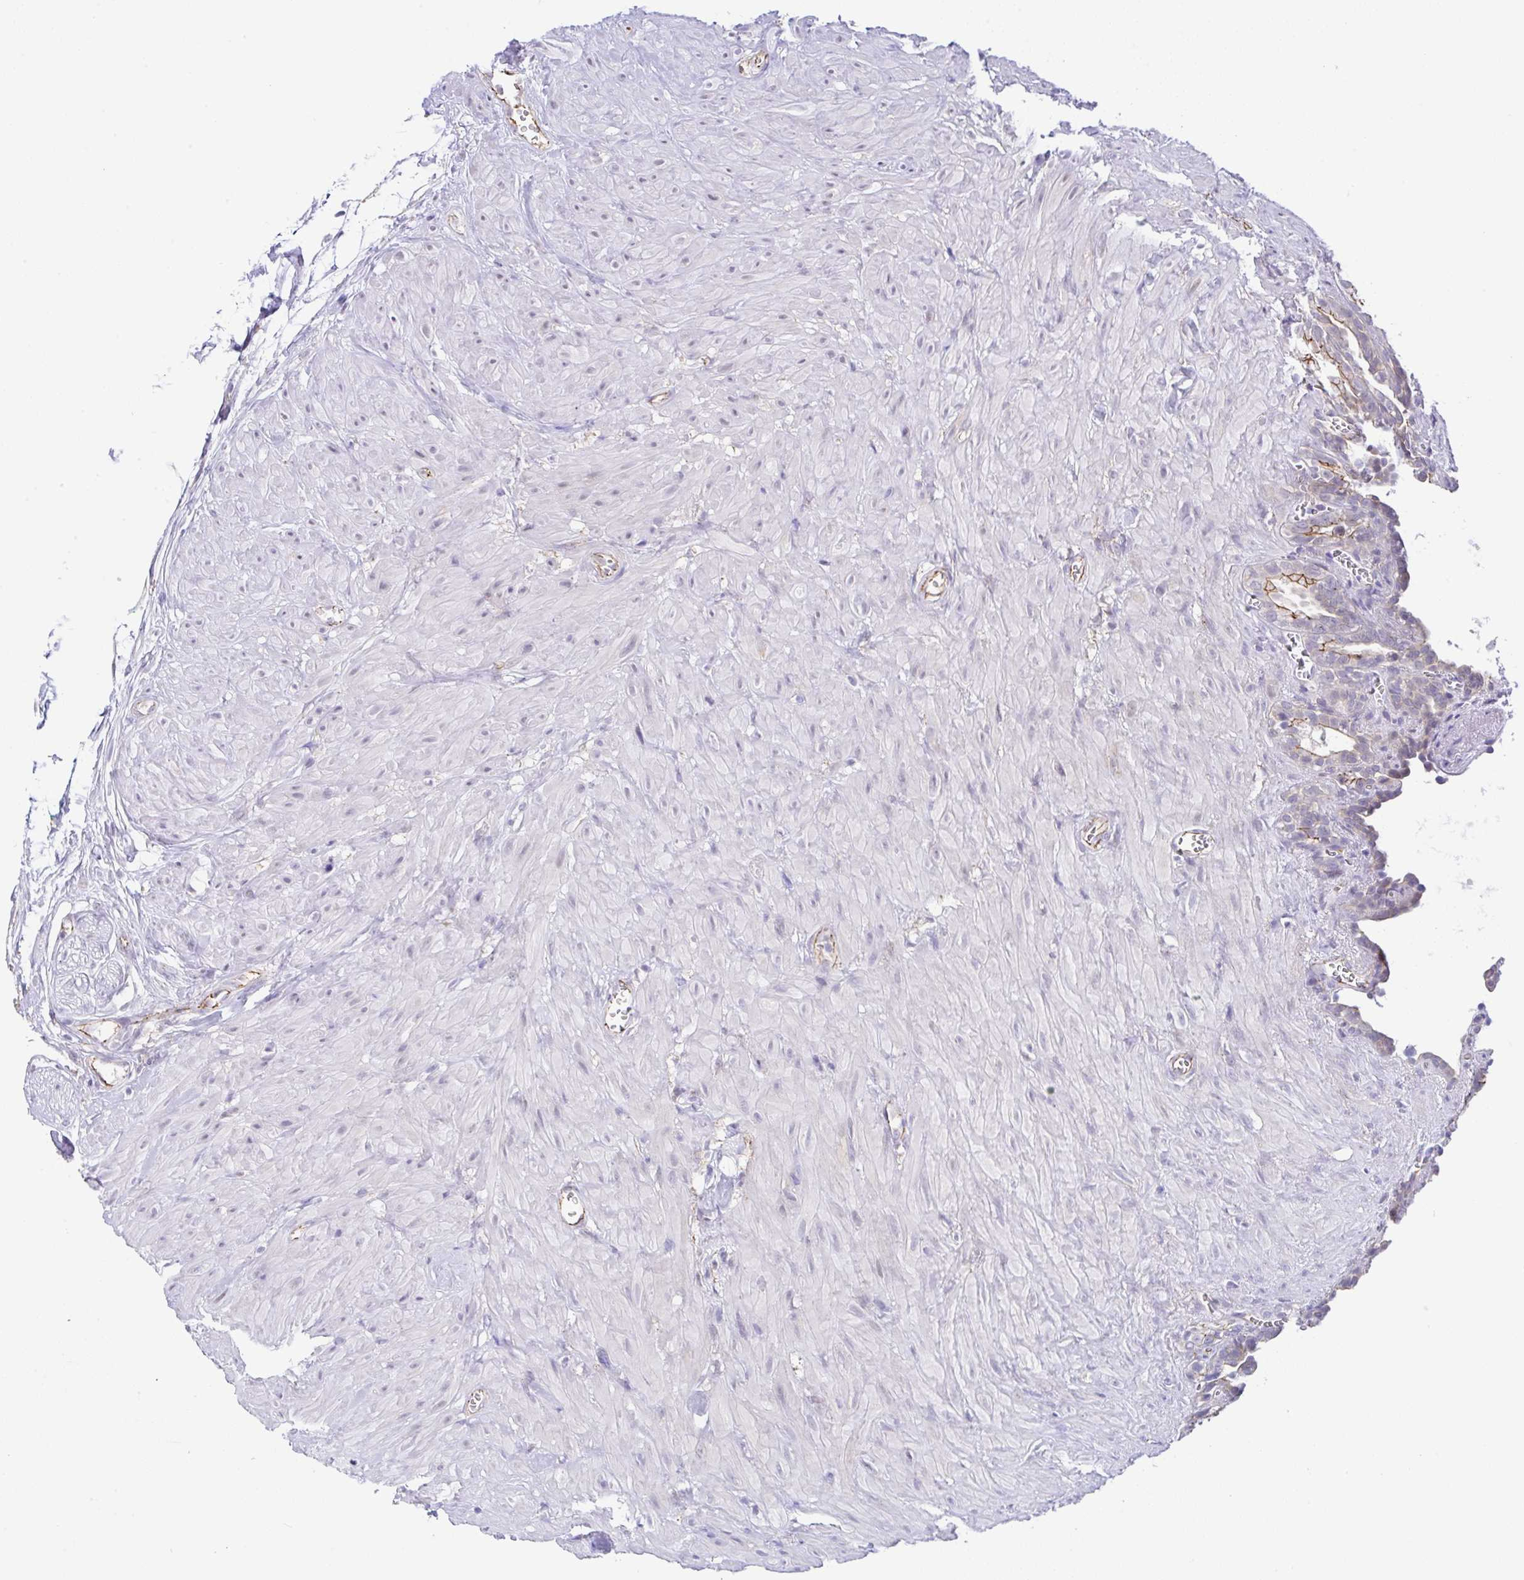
{"staining": {"intensity": "moderate", "quantity": "25%-75%", "location": "cytoplasmic/membranous"}, "tissue": "seminal vesicle", "cell_type": "Glandular cells", "image_type": "normal", "snomed": [{"axis": "morphology", "description": "Normal tissue, NOS"}, {"axis": "topography", "description": "Seminal veicle"}], "caption": "Protein staining demonstrates moderate cytoplasmic/membranous staining in approximately 25%-75% of glandular cells in unremarkable seminal vesicle. The staining was performed using DAB (3,3'-diaminobenzidine) to visualize the protein expression in brown, while the nuclei were stained in blue with hematoxylin (Magnification: 20x).", "gene": "CGNL1", "patient": {"sex": "male", "age": 76}}